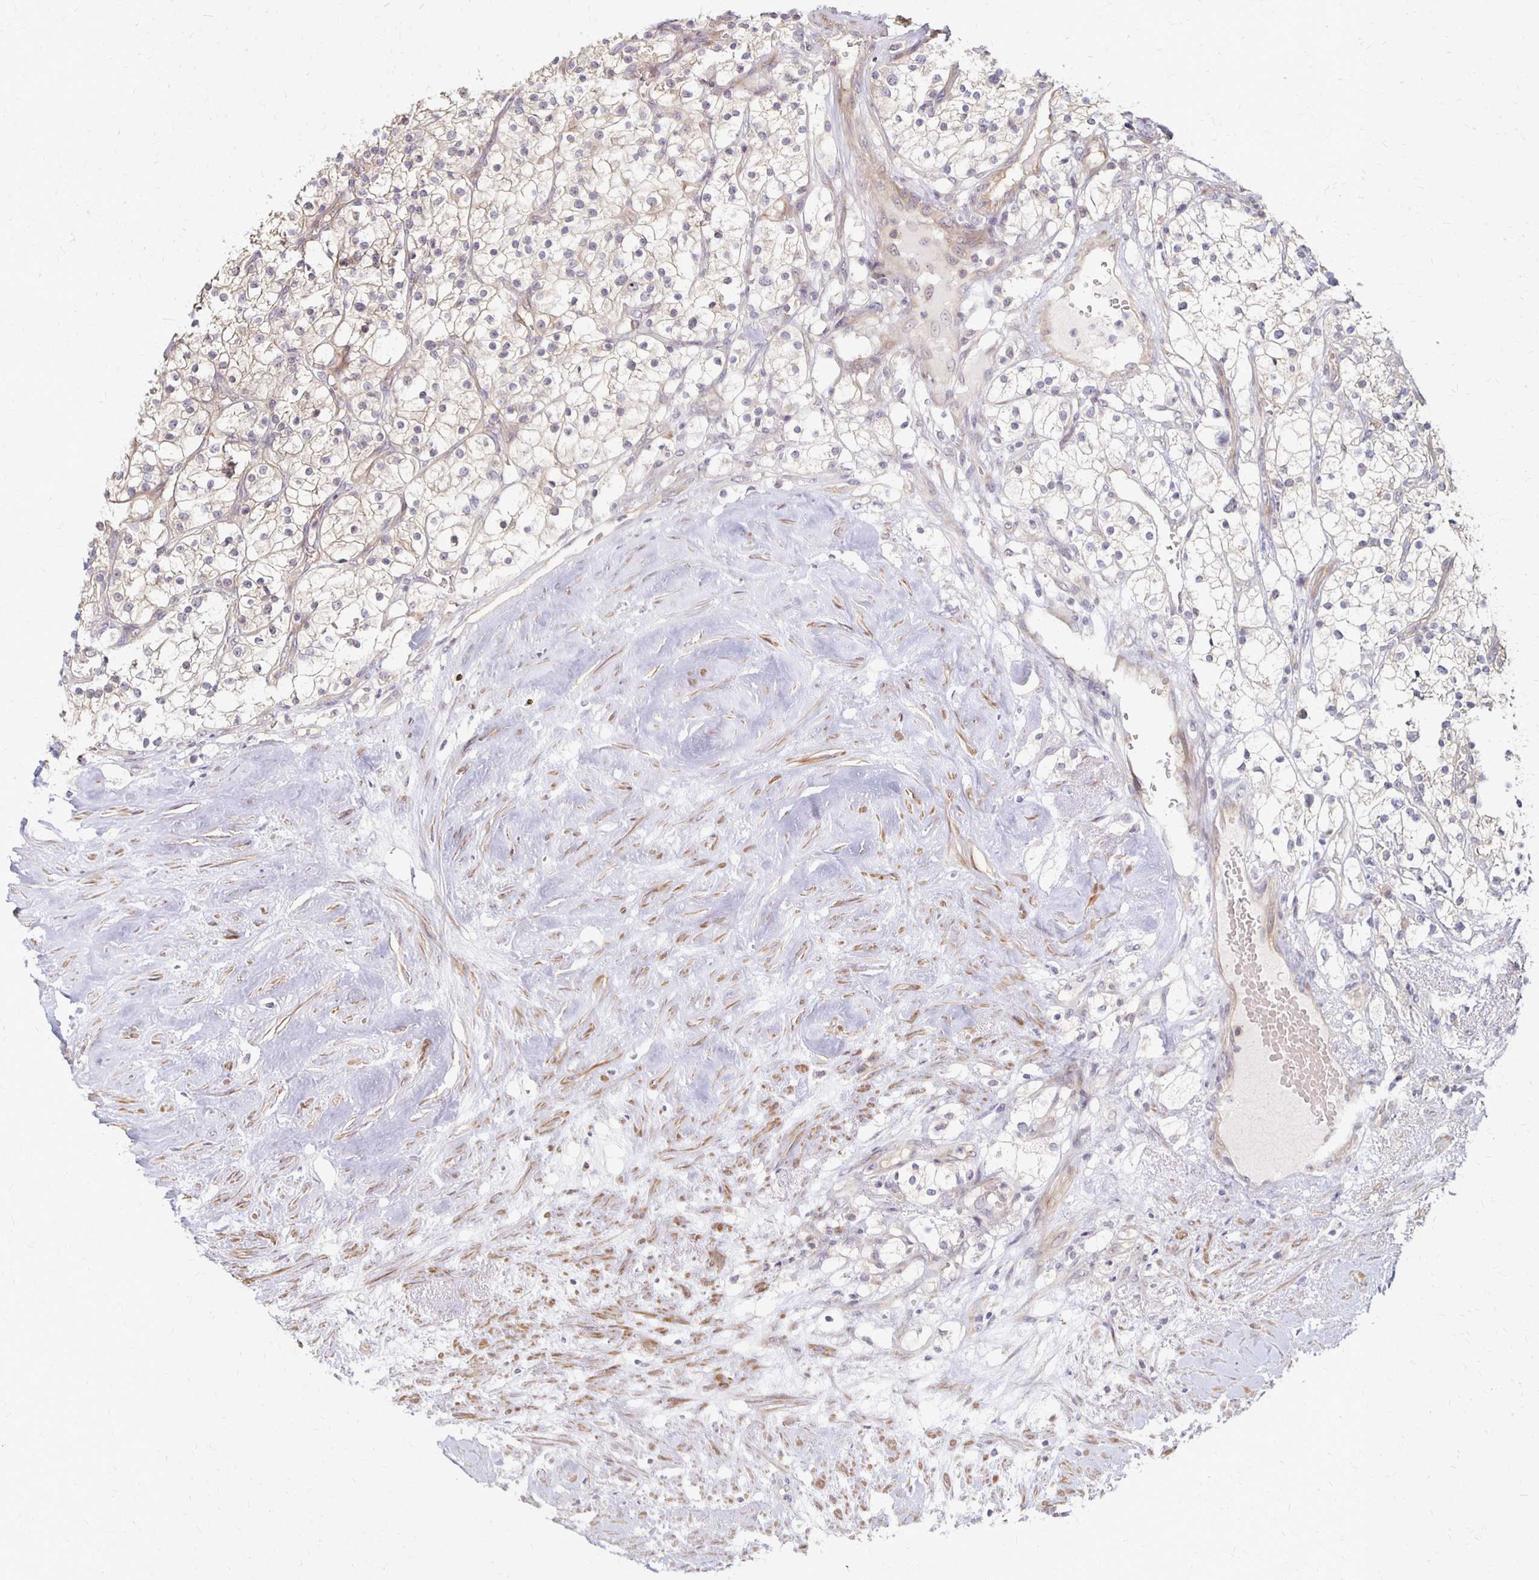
{"staining": {"intensity": "negative", "quantity": "none", "location": "none"}, "tissue": "renal cancer", "cell_type": "Tumor cells", "image_type": "cancer", "snomed": [{"axis": "morphology", "description": "Adenocarcinoma, NOS"}, {"axis": "topography", "description": "Kidney"}], "caption": "Immunohistochemistry (IHC) of human renal cancer (adenocarcinoma) exhibits no staining in tumor cells. (Stains: DAB (3,3'-diaminobenzidine) IHC with hematoxylin counter stain, Microscopy: brightfield microscopy at high magnification).", "gene": "PRKCB", "patient": {"sex": "male", "age": 80}}